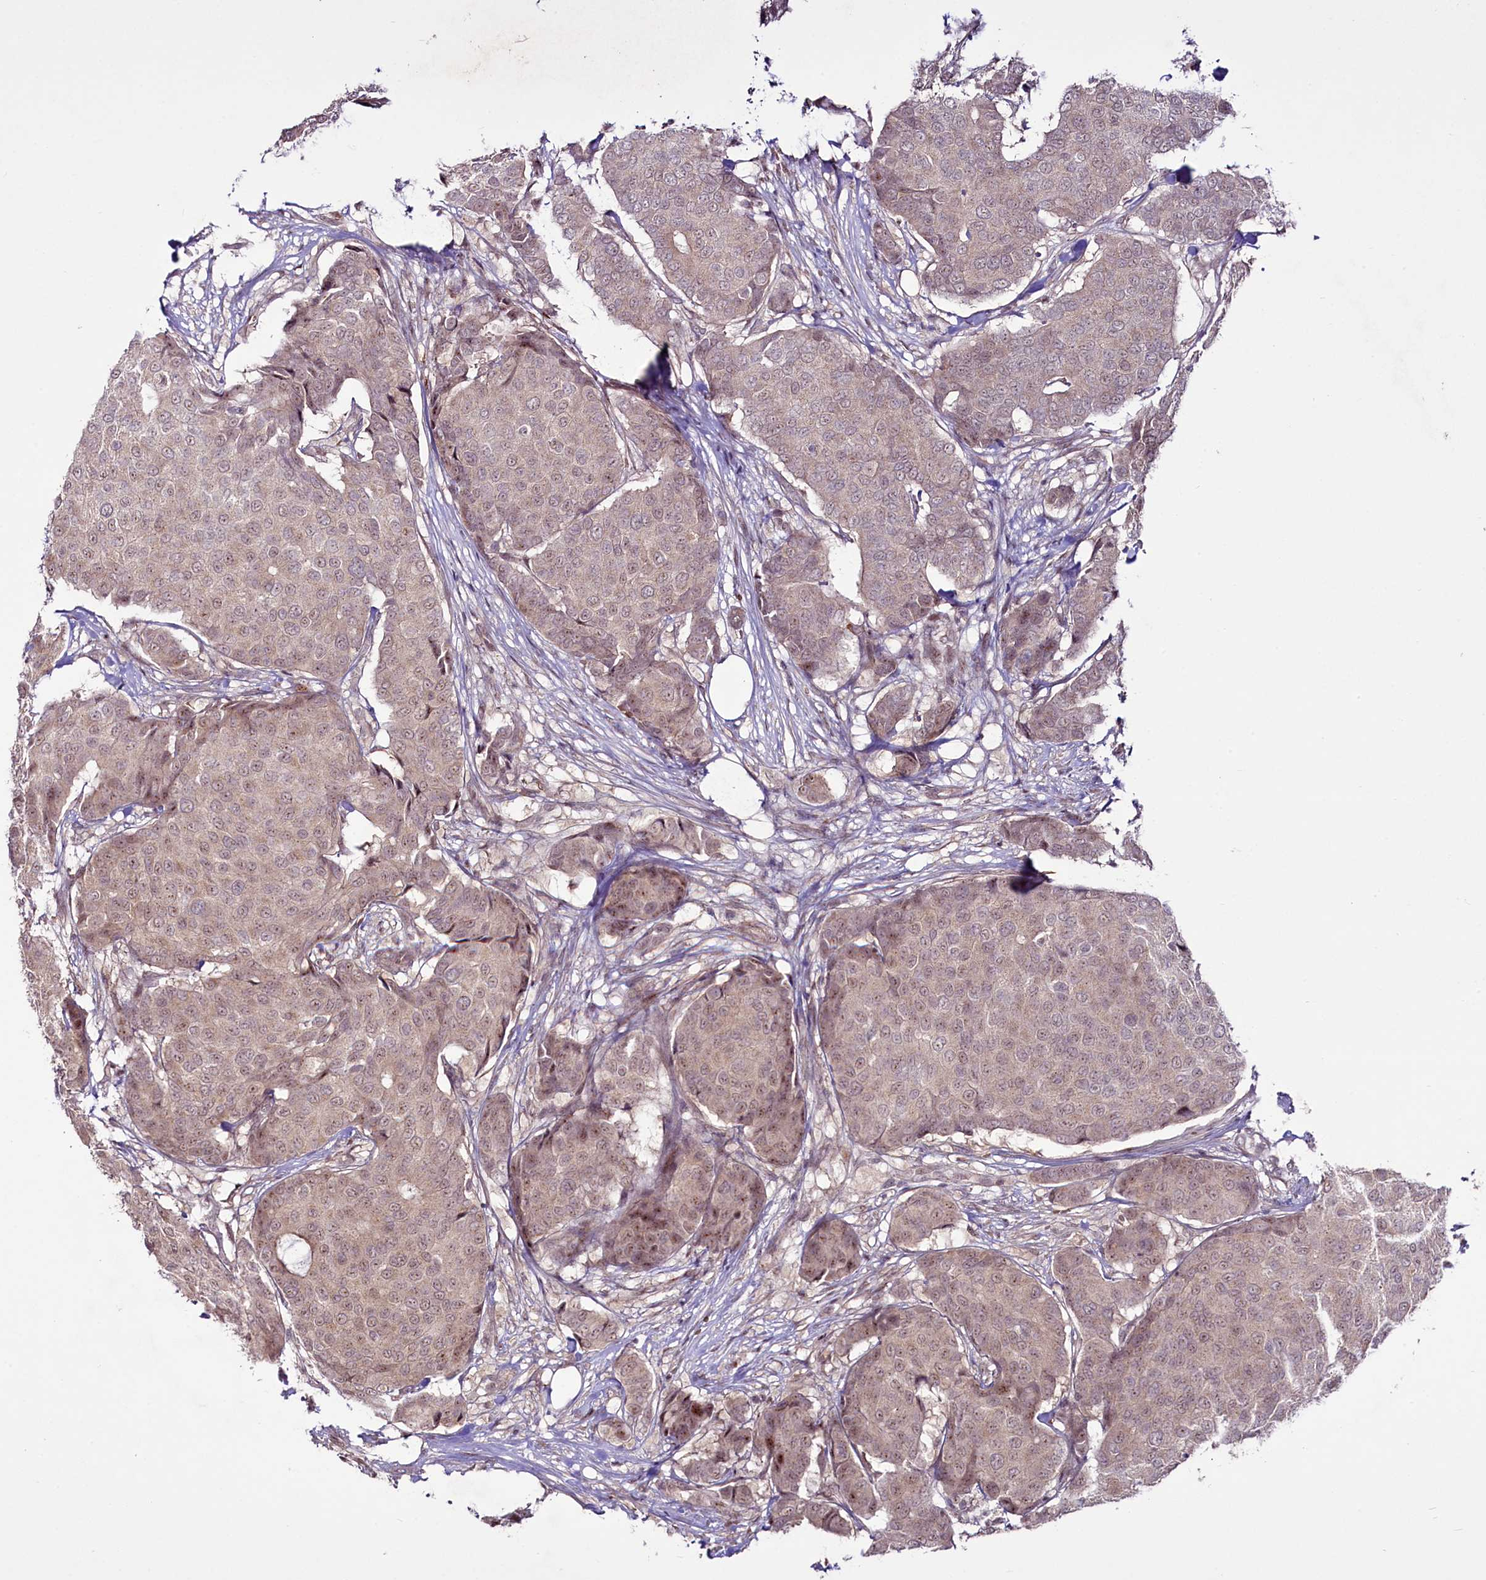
{"staining": {"intensity": "weak", "quantity": "<25%", "location": "cytoplasmic/membranous,nuclear"}, "tissue": "breast cancer", "cell_type": "Tumor cells", "image_type": "cancer", "snomed": [{"axis": "morphology", "description": "Duct carcinoma"}, {"axis": "topography", "description": "Breast"}], "caption": "High magnification brightfield microscopy of breast cancer stained with DAB (brown) and counterstained with hematoxylin (blue): tumor cells show no significant positivity. (DAB IHC, high magnification).", "gene": "SUSD3", "patient": {"sex": "female", "age": 75}}